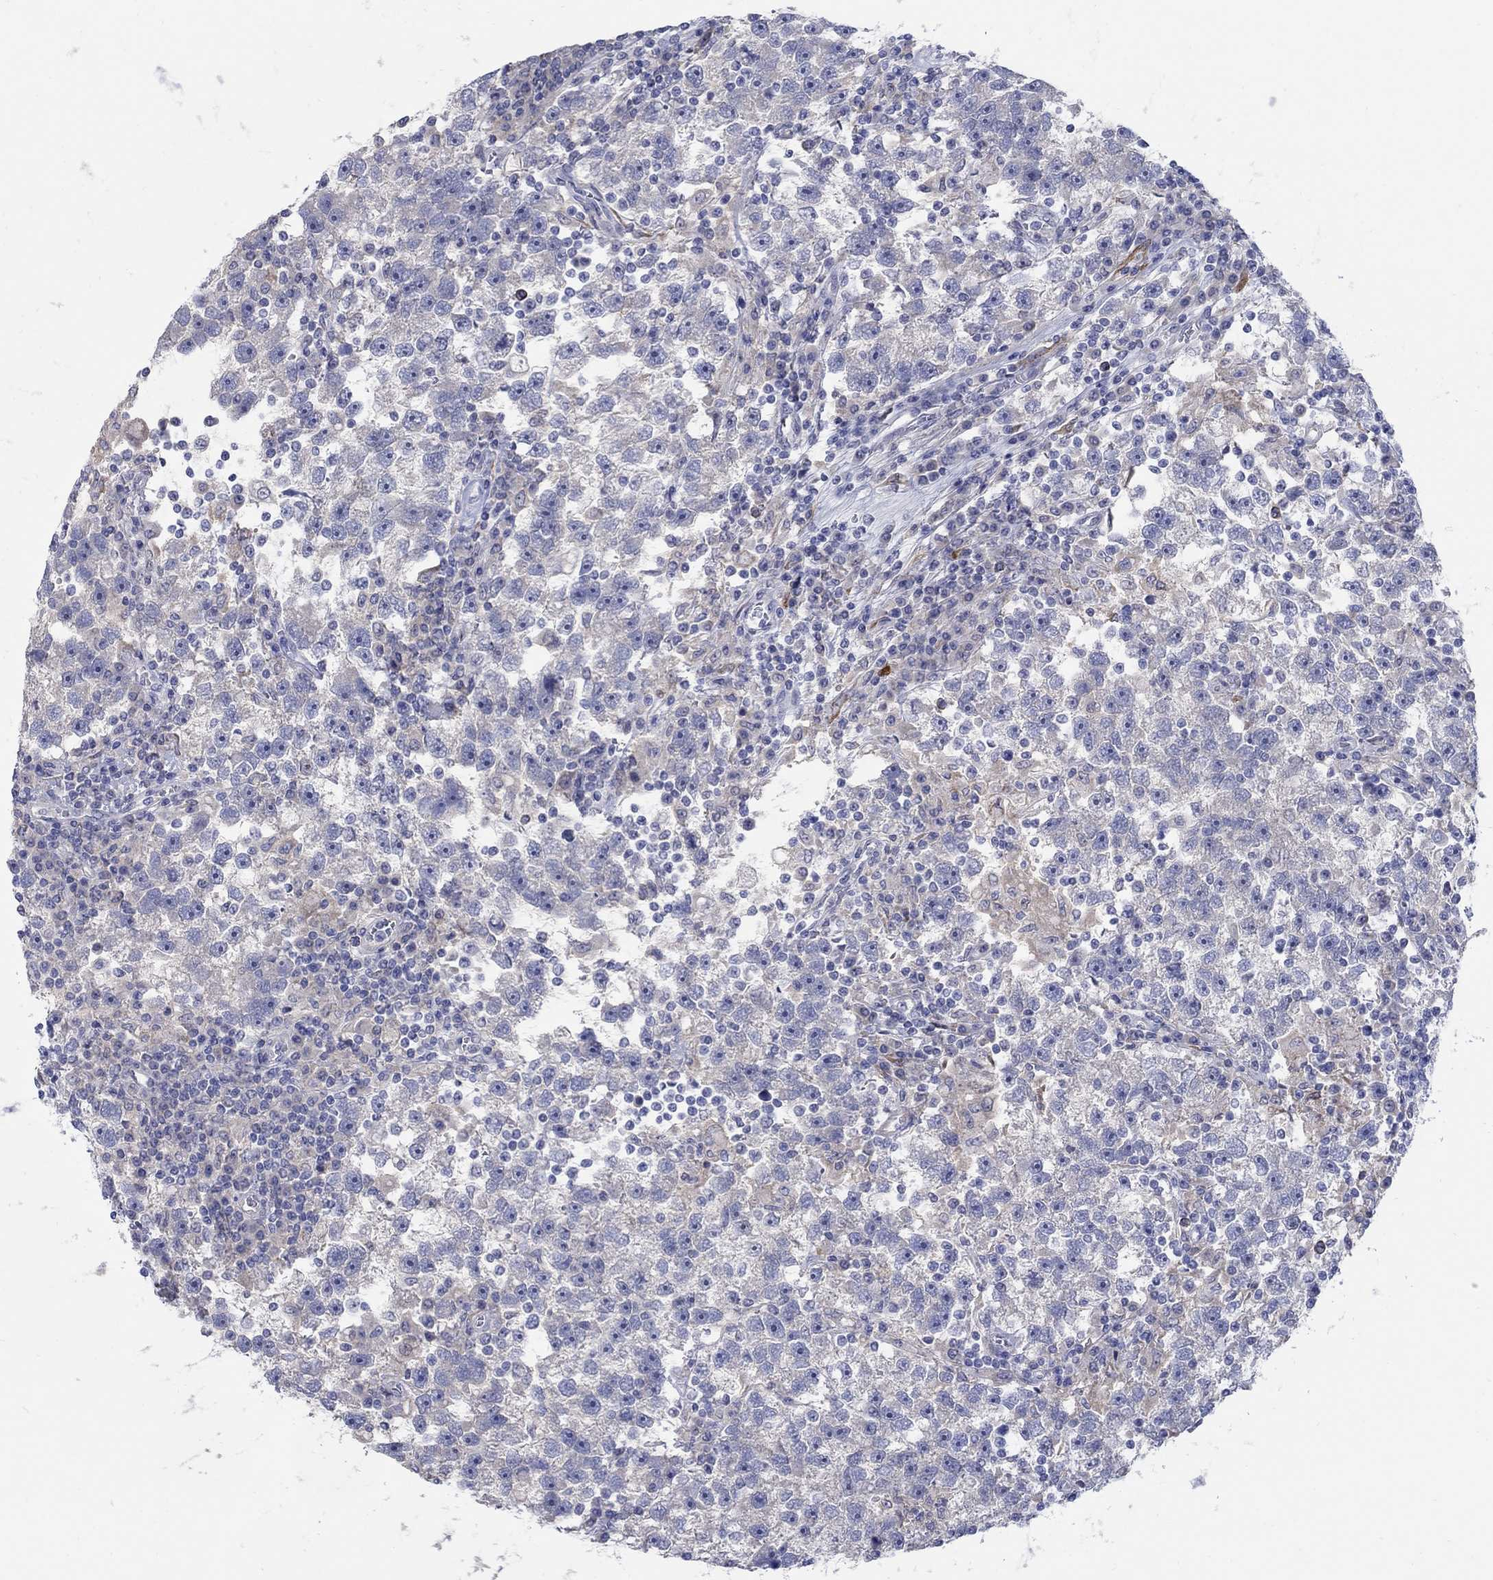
{"staining": {"intensity": "negative", "quantity": "none", "location": "none"}, "tissue": "testis cancer", "cell_type": "Tumor cells", "image_type": "cancer", "snomed": [{"axis": "morphology", "description": "Seminoma, NOS"}, {"axis": "topography", "description": "Testis"}], "caption": "High power microscopy image of an IHC photomicrograph of testis cancer, revealing no significant staining in tumor cells.", "gene": "REEP2", "patient": {"sex": "male", "age": 47}}